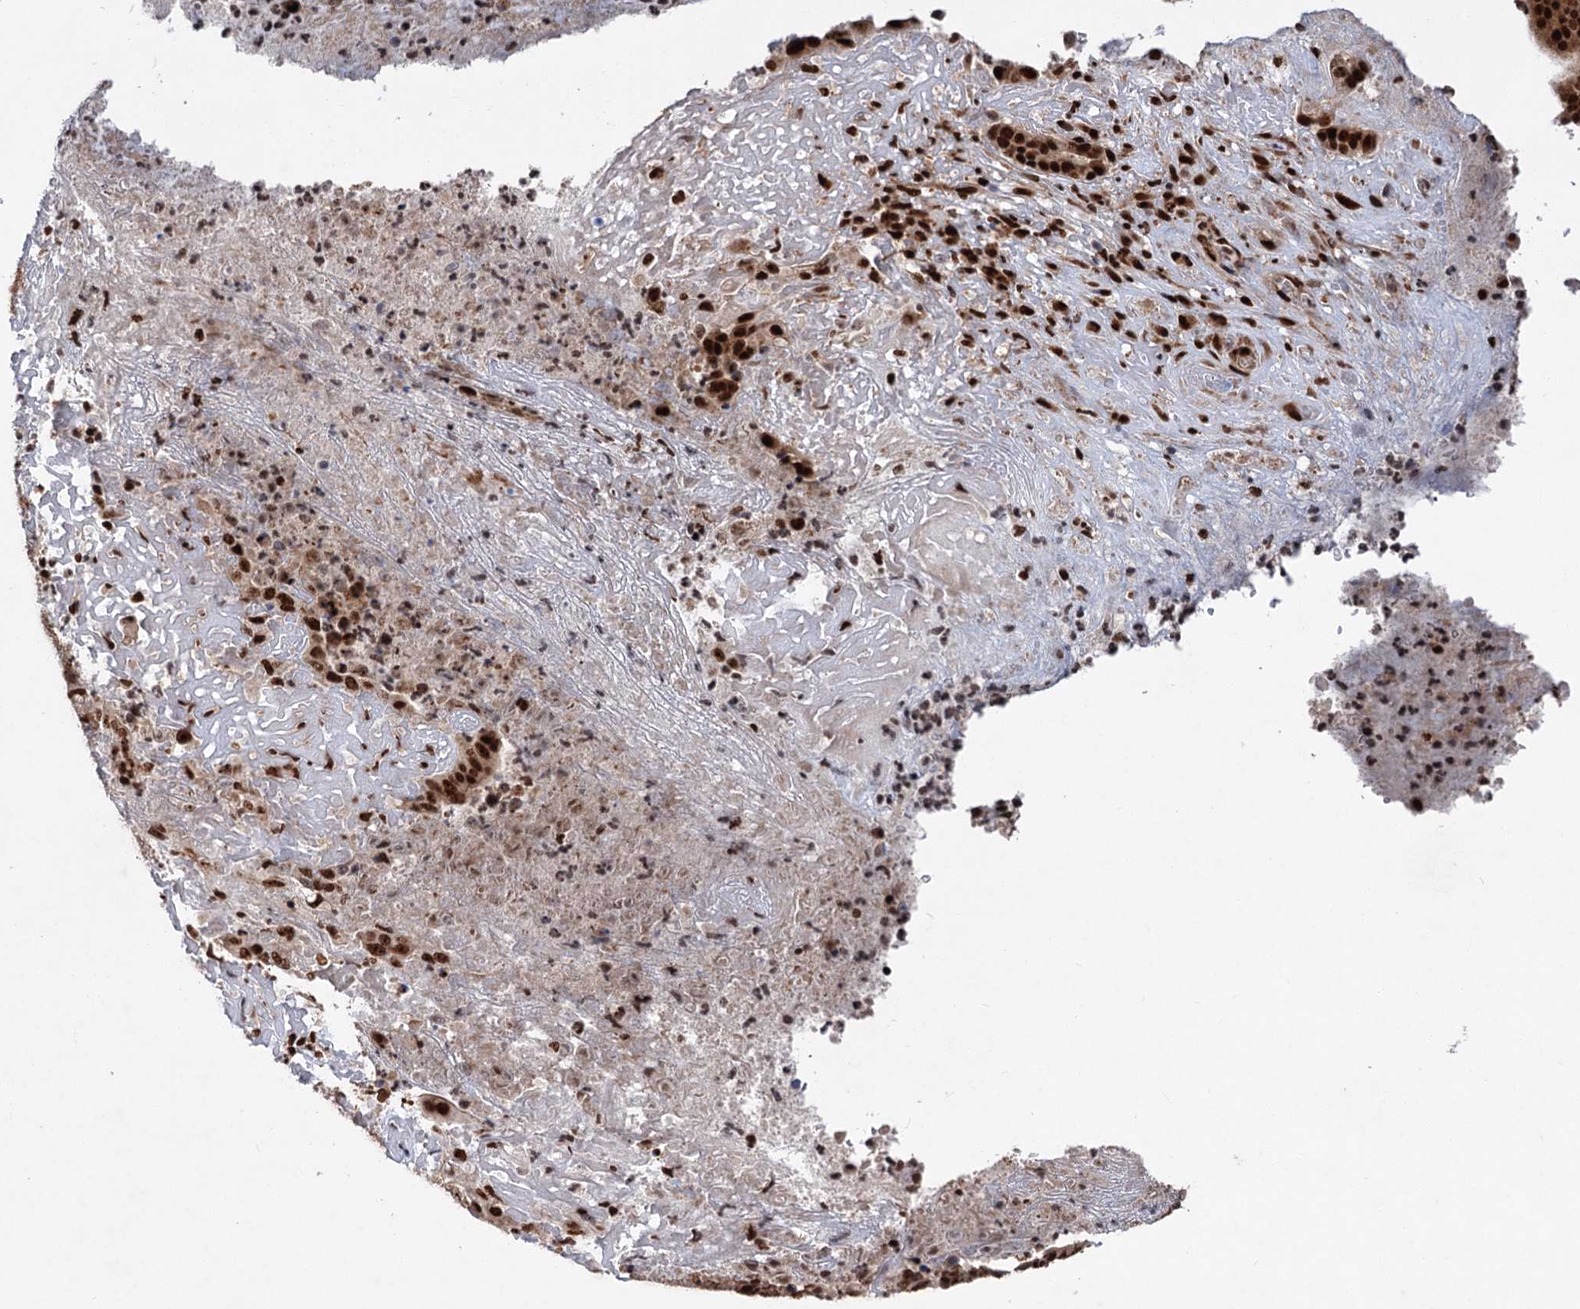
{"staining": {"intensity": "strong", "quantity": ">75%", "location": "nuclear"}, "tissue": "pancreatic cancer", "cell_type": "Tumor cells", "image_type": "cancer", "snomed": [{"axis": "morphology", "description": "Adenocarcinoma, NOS"}, {"axis": "topography", "description": "Pancreas"}], "caption": "Immunohistochemical staining of human pancreatic adenocarcinoma shows high levels of strong nuclear expression in approximately >75% of tumor cells.", "gene": "MAML1", "patient": {"sex": "female", "age": 77}}